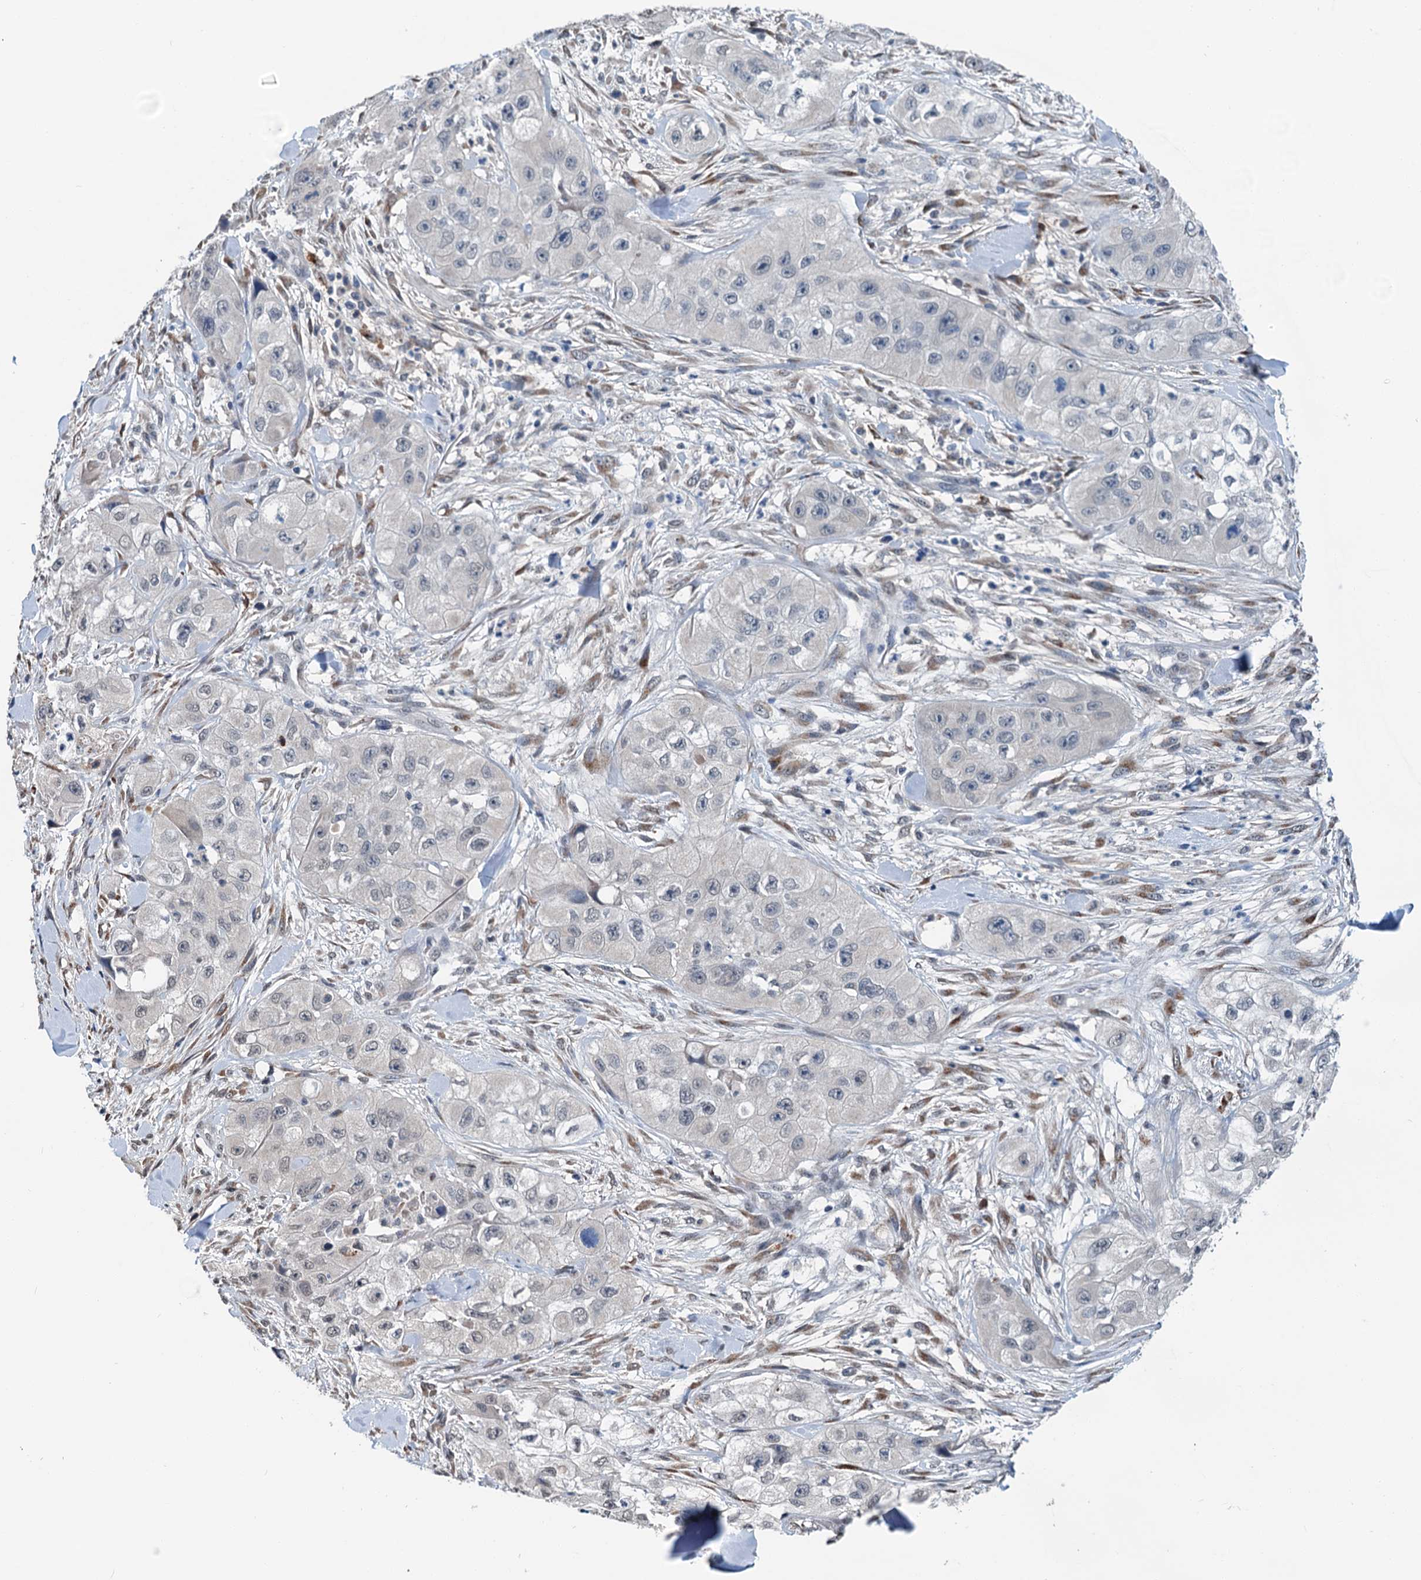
{"staining": {"intensity": "negative", "quantity": "none", "location": "none"}, "tissue": "skin cancer", "cell_type": "Tumor cells", "image_type": "cancer", "snomed": [{"axis": "morphology", "description": "Squamous cell carcinoma, NOS"}, {"axis": "topography", "description": "Skin"}, {"axis": "topography", "description": "Subcutis"}], "caption": "Skin cancer stained for a protein using immunohistochemistry (IHC) displays no expression tumor cells.", "gene": "SHLD1", "patient": {"sex": "male", "age": 73}}